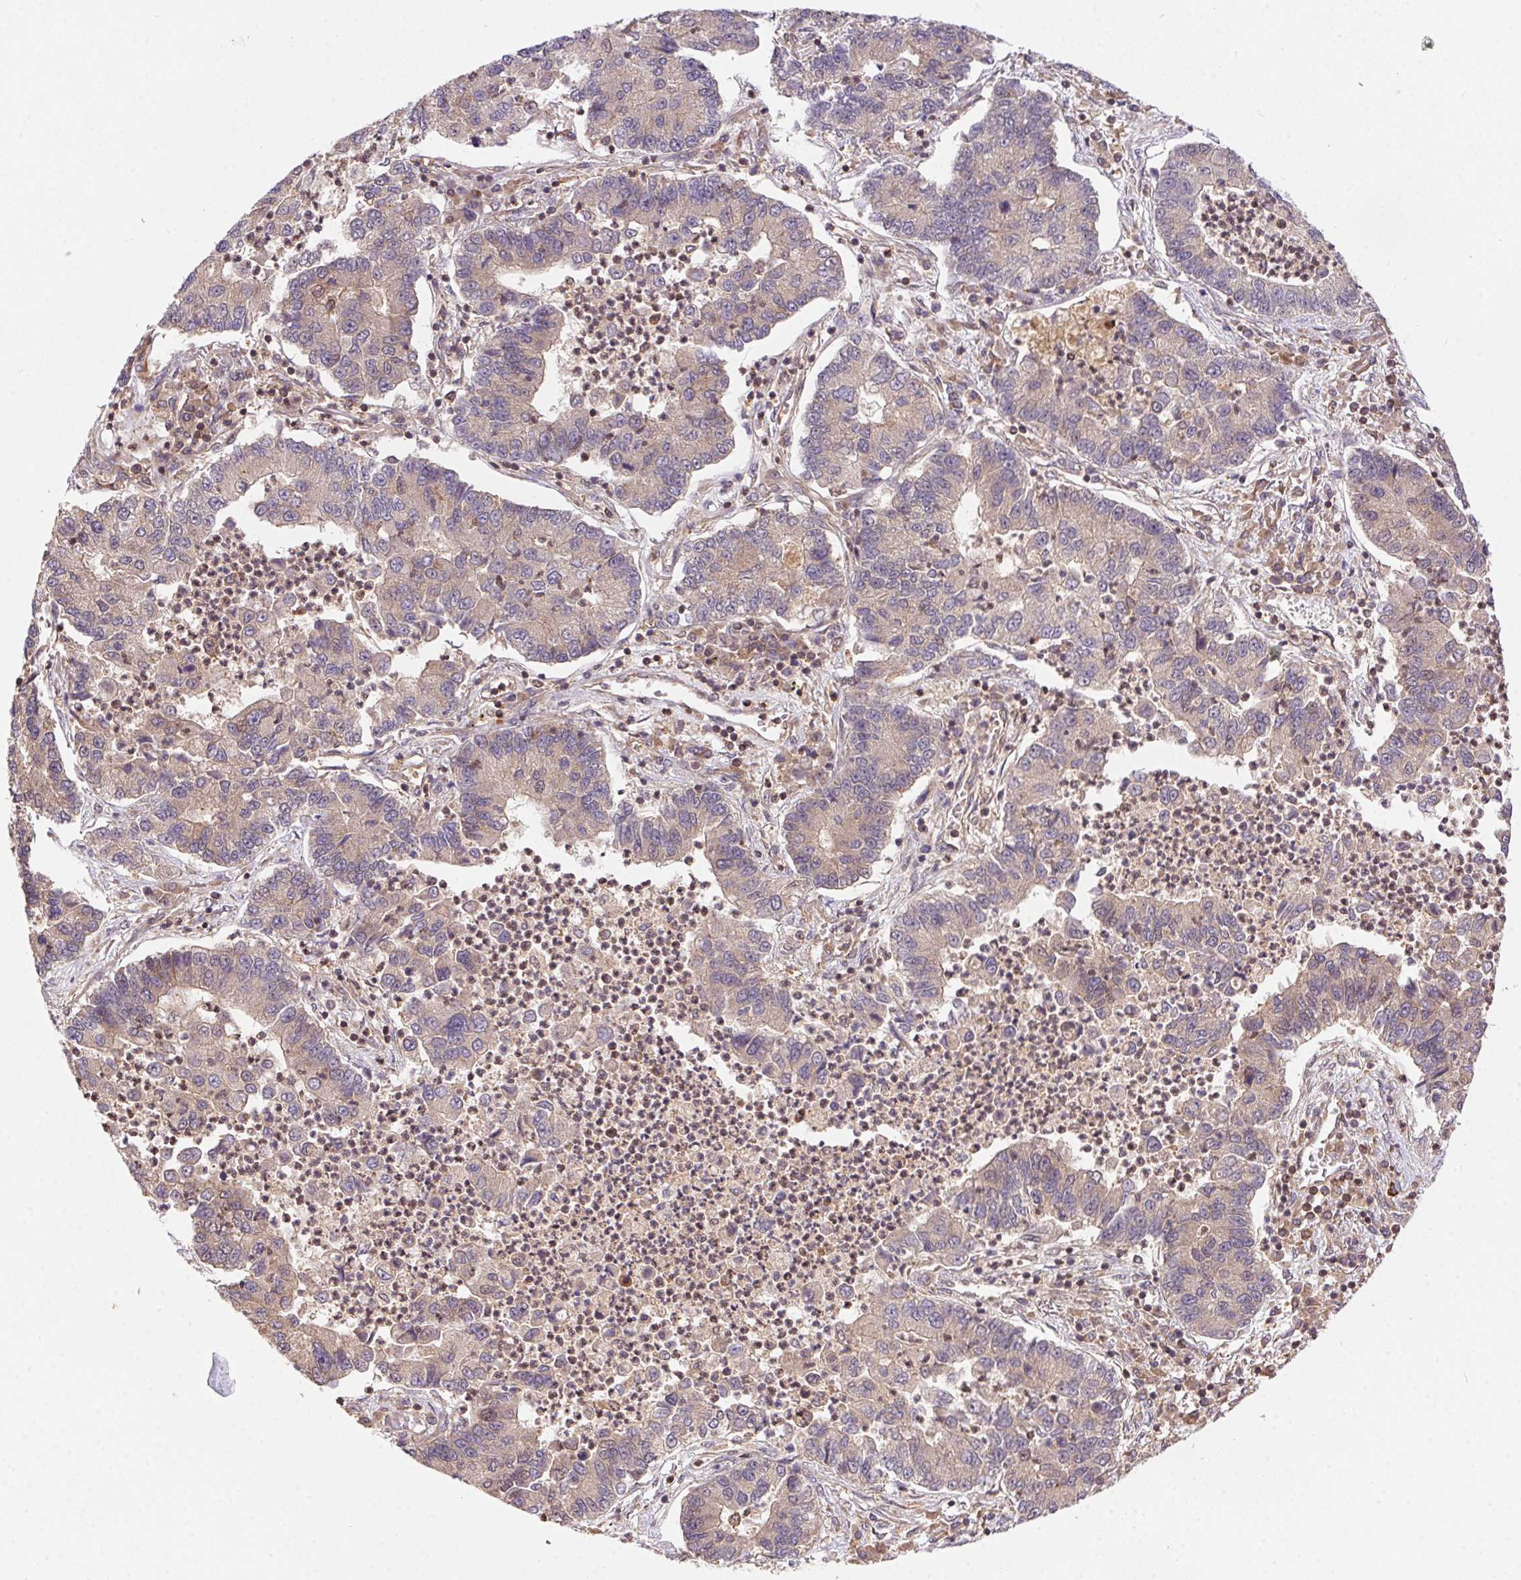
{"staining": {"intensity": "weak", "quantity": "25%-75%", "location": "cytoplasmic/membranous"}, "tissue": "lung cancer", "cell_type": "Tumor cells", "image_type": "cancer", "snomed": [{"axis": "morphology", "description": "Adenocarcinoma, NOS"}, {"axis": "topography", "description": "Lung"}], "caption": "Lung cancer stained with IHC displays weak cytoplasmic/membranous staining in about 25%-75% of tumor cells.", "gene": "MEX3D", "patient": {"sex": "female", "age": 57}}